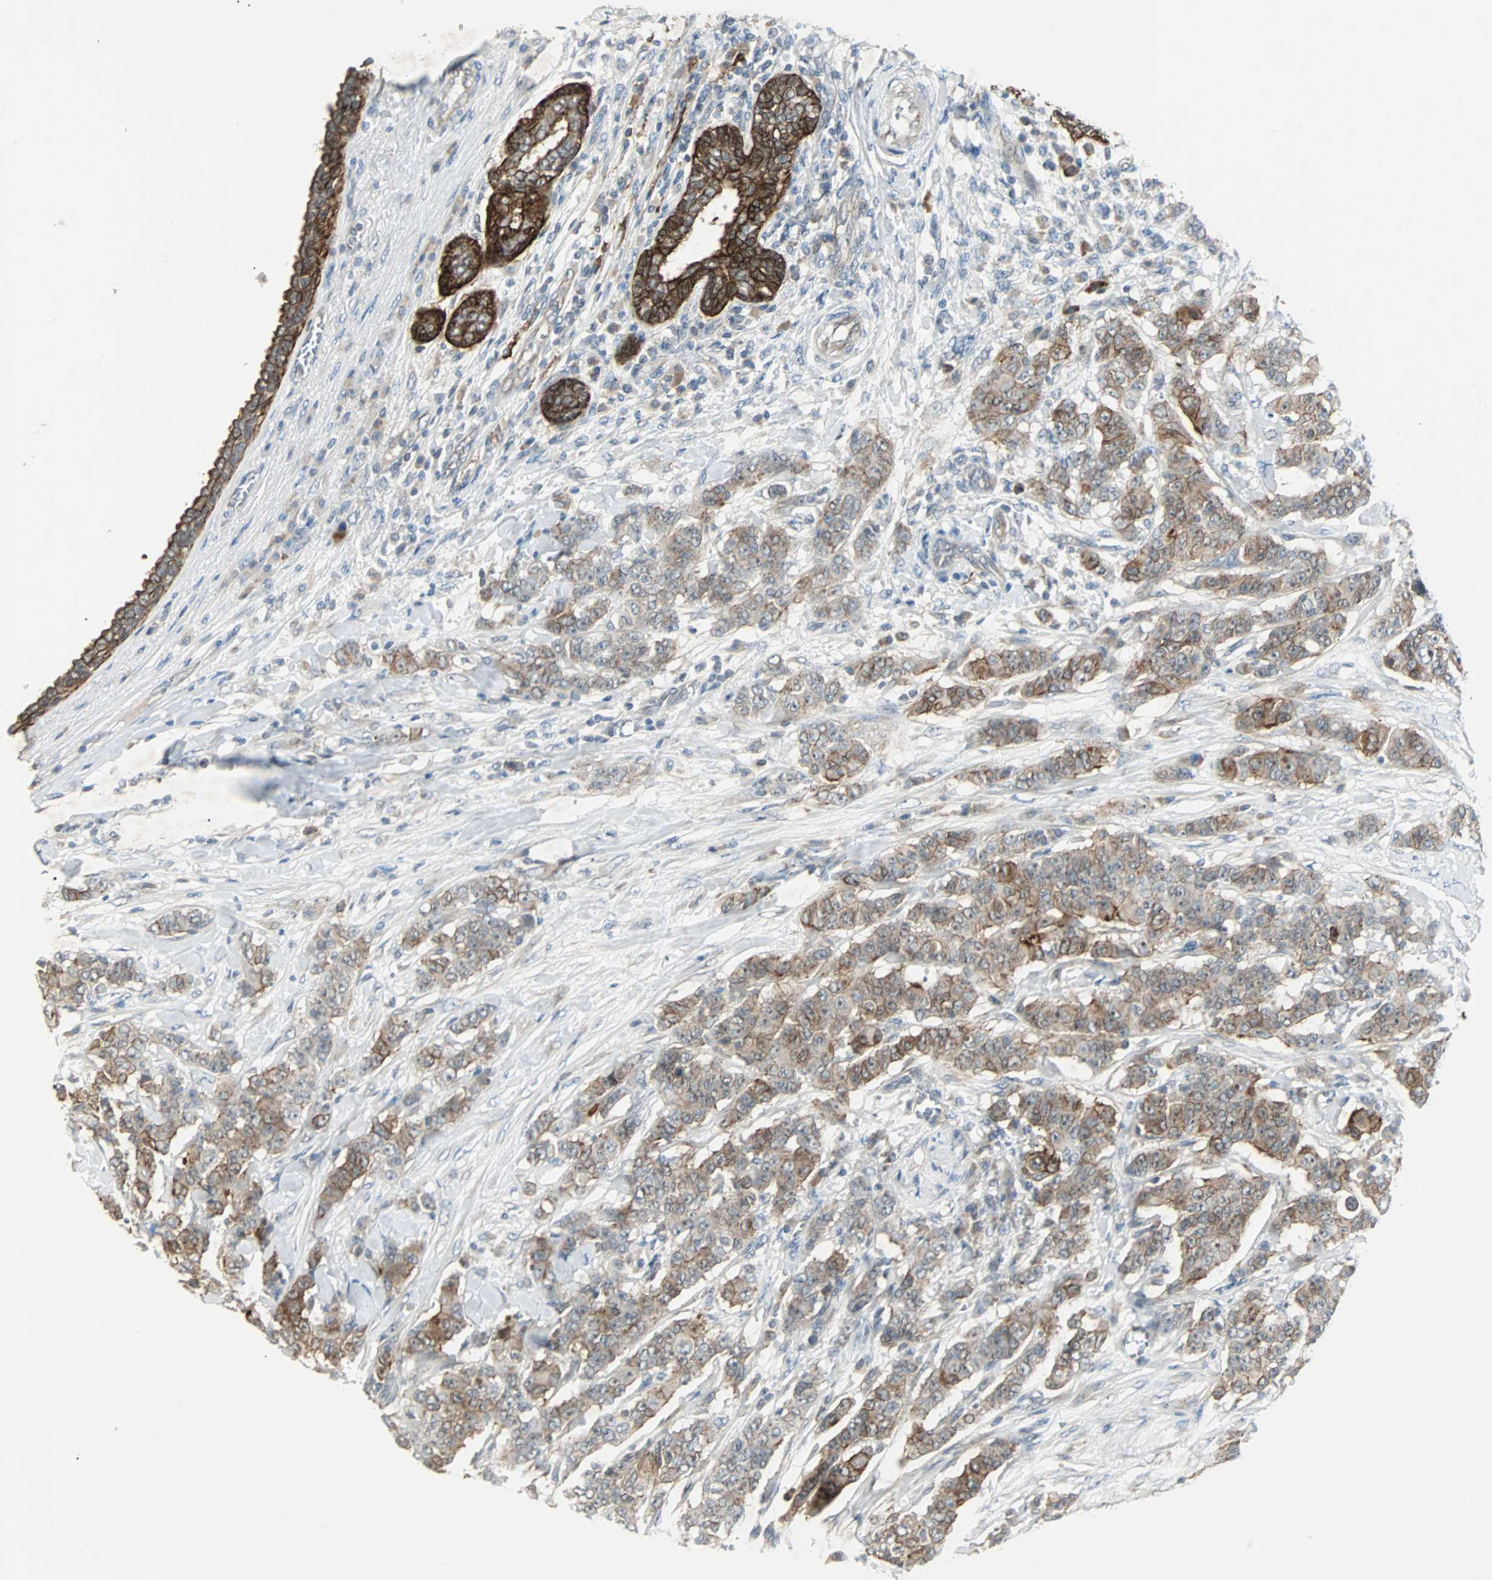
{"staining": {"intensity": "moderate", "quantity": ">75%", "location": "cytoplasmic/membranous"}, "tissue": "breast cancer", "cell_type": "Tumor cells", "image_type": "cancer", "snomed": [{"axis": "morphology", "description": "Duct carcinoma"}, {"axis": "topography", "description": "Breast"}], "caption": "IHC histopathology image of neoplastic tissue: breast cancer (invasive ductal carcinoma) stained using immunohistochemistry exhibits medium levels of moderate protein expression localized specifically in the cytoplasmic/membranous of tumor cells, appearing as a cytoplasmic/membranous brown color.", "gene": "CMC2", "patient": {"sex": "female", "age": 40}}